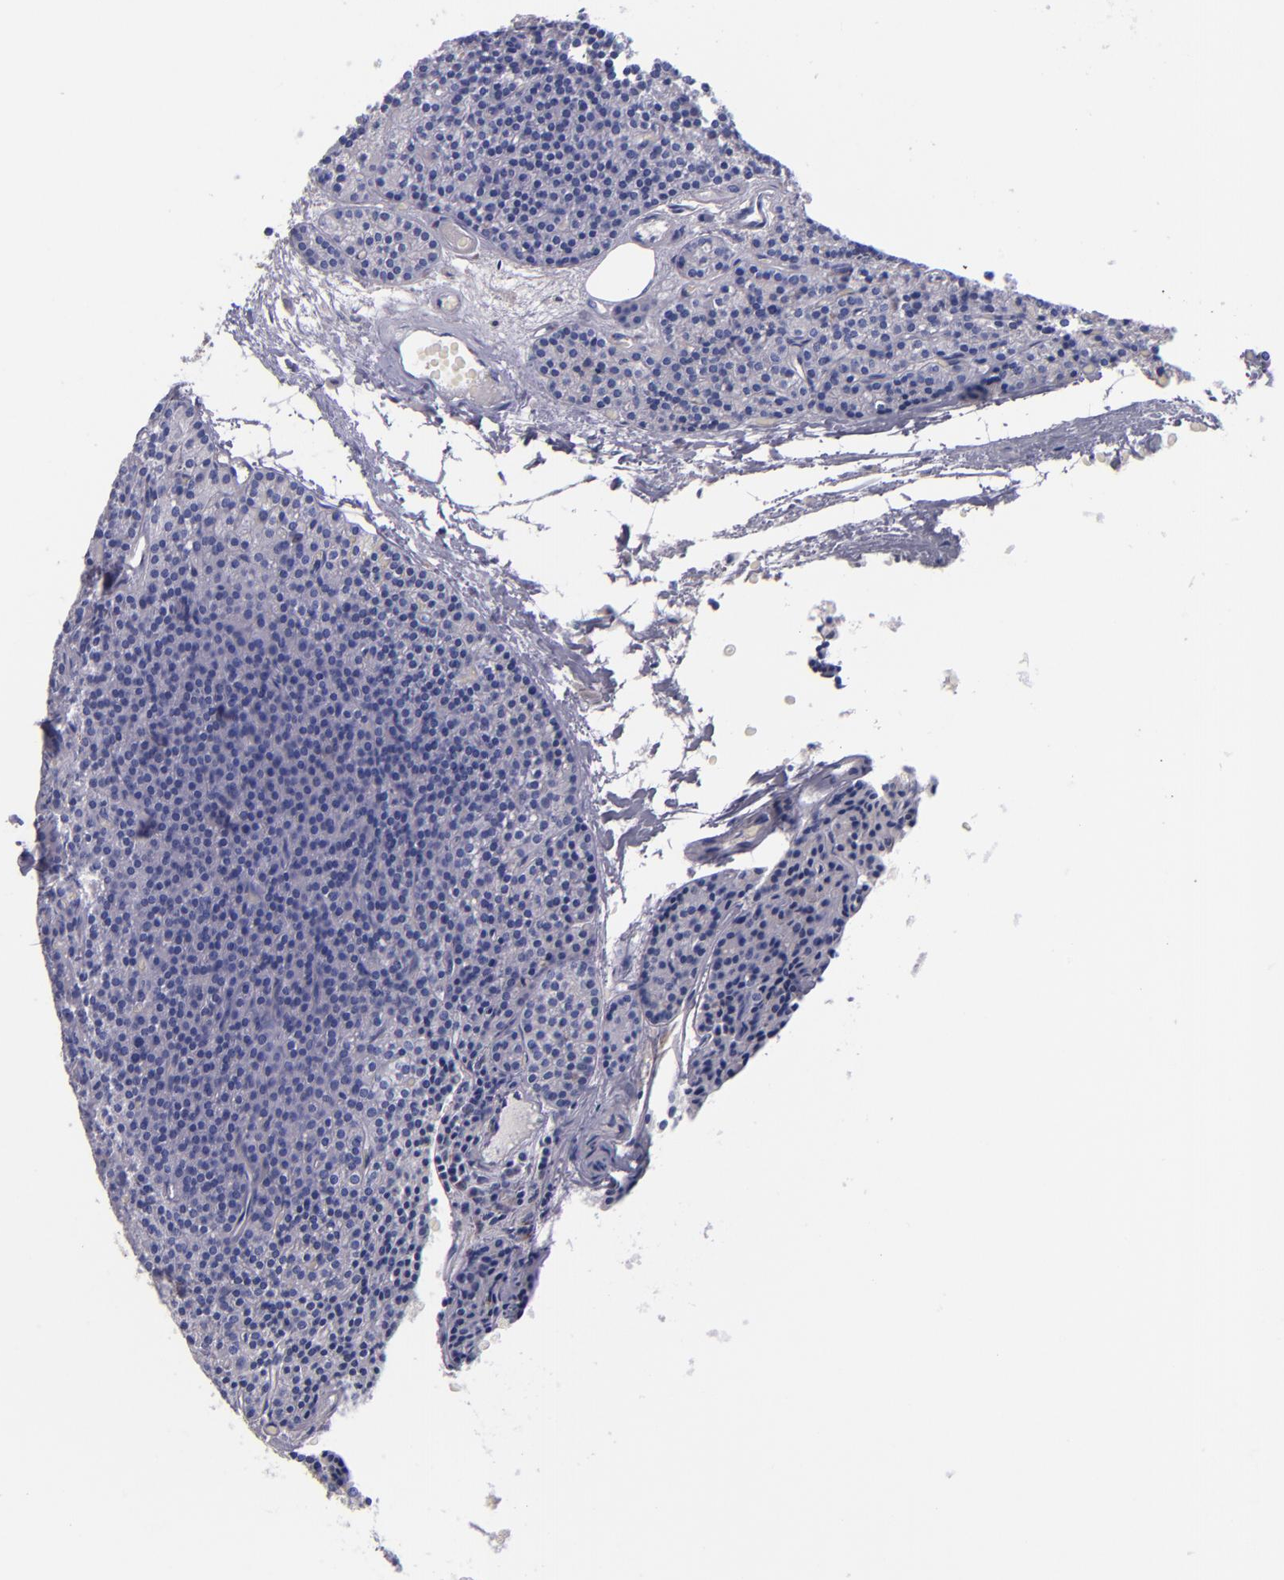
{"staining": {"intensity": "negative", "quantity": "none", "location": "none"}, "tissue": "parathyroid gland", "cell_type": "Glandular cells", "image_type": "normal", "snomed": [{"axis": "morphology", "description": "Normal tissue, NOS"}, {"axis": "topography", "description": "Parathyroid gland"}], "caption": "There is no significant positivity in glandular cells of parathyroid gland. Brightfield microscopy of immunohistochemistry stained with DAB (3,3'-diaminobenzidine) (brown) and hematoxylin (blue), captured at high magnification.", "gene": "IVL", "patient": {"sex": "male", "age": 57}}